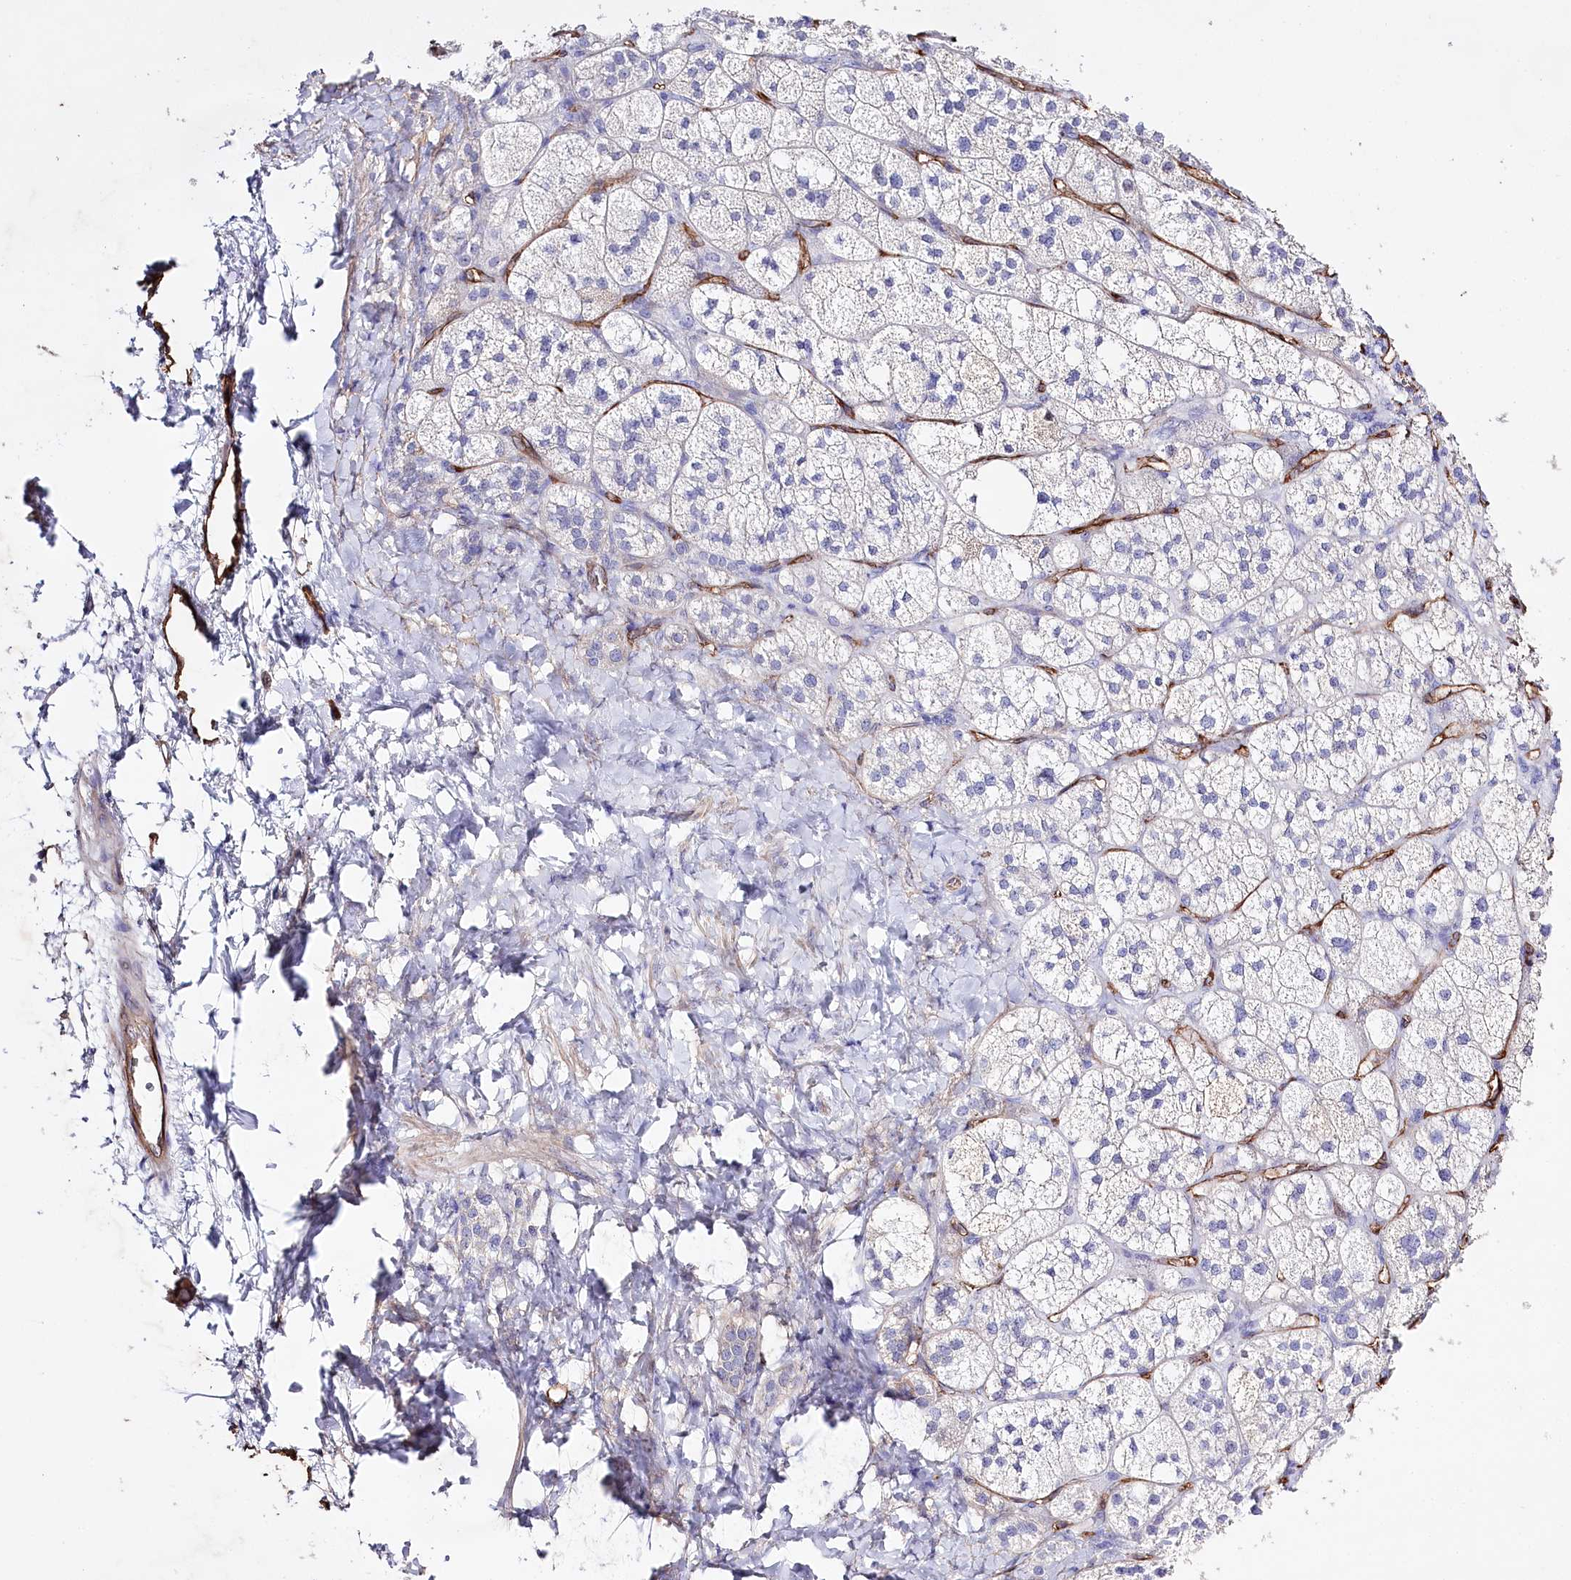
{"staining": {"intensity": "negative", "quantity": "none", "location": "none"}, "tissue": "adrenal gland", "cell_type": "Glandular cells", "image_type": "normal", "snomed": [{"axis": "morphology", "description": "Normal tissue, NOS"}, {"axis": "topography", "description": "Adrenal gland"}], "caption": "This is a histopathology image of immunohistochemistry staining of normal adrenal gland, which shows no staining in glandular cells. The staining was performed using DAB (3,3'-diaminobenzidine) to visualize the protein expression in brown, while the nuclei were stained in blue with hematoxylin (Magnification: 20x).", "gene": "SLC39A10", "patient": {"sex": "male", "age": 61}}